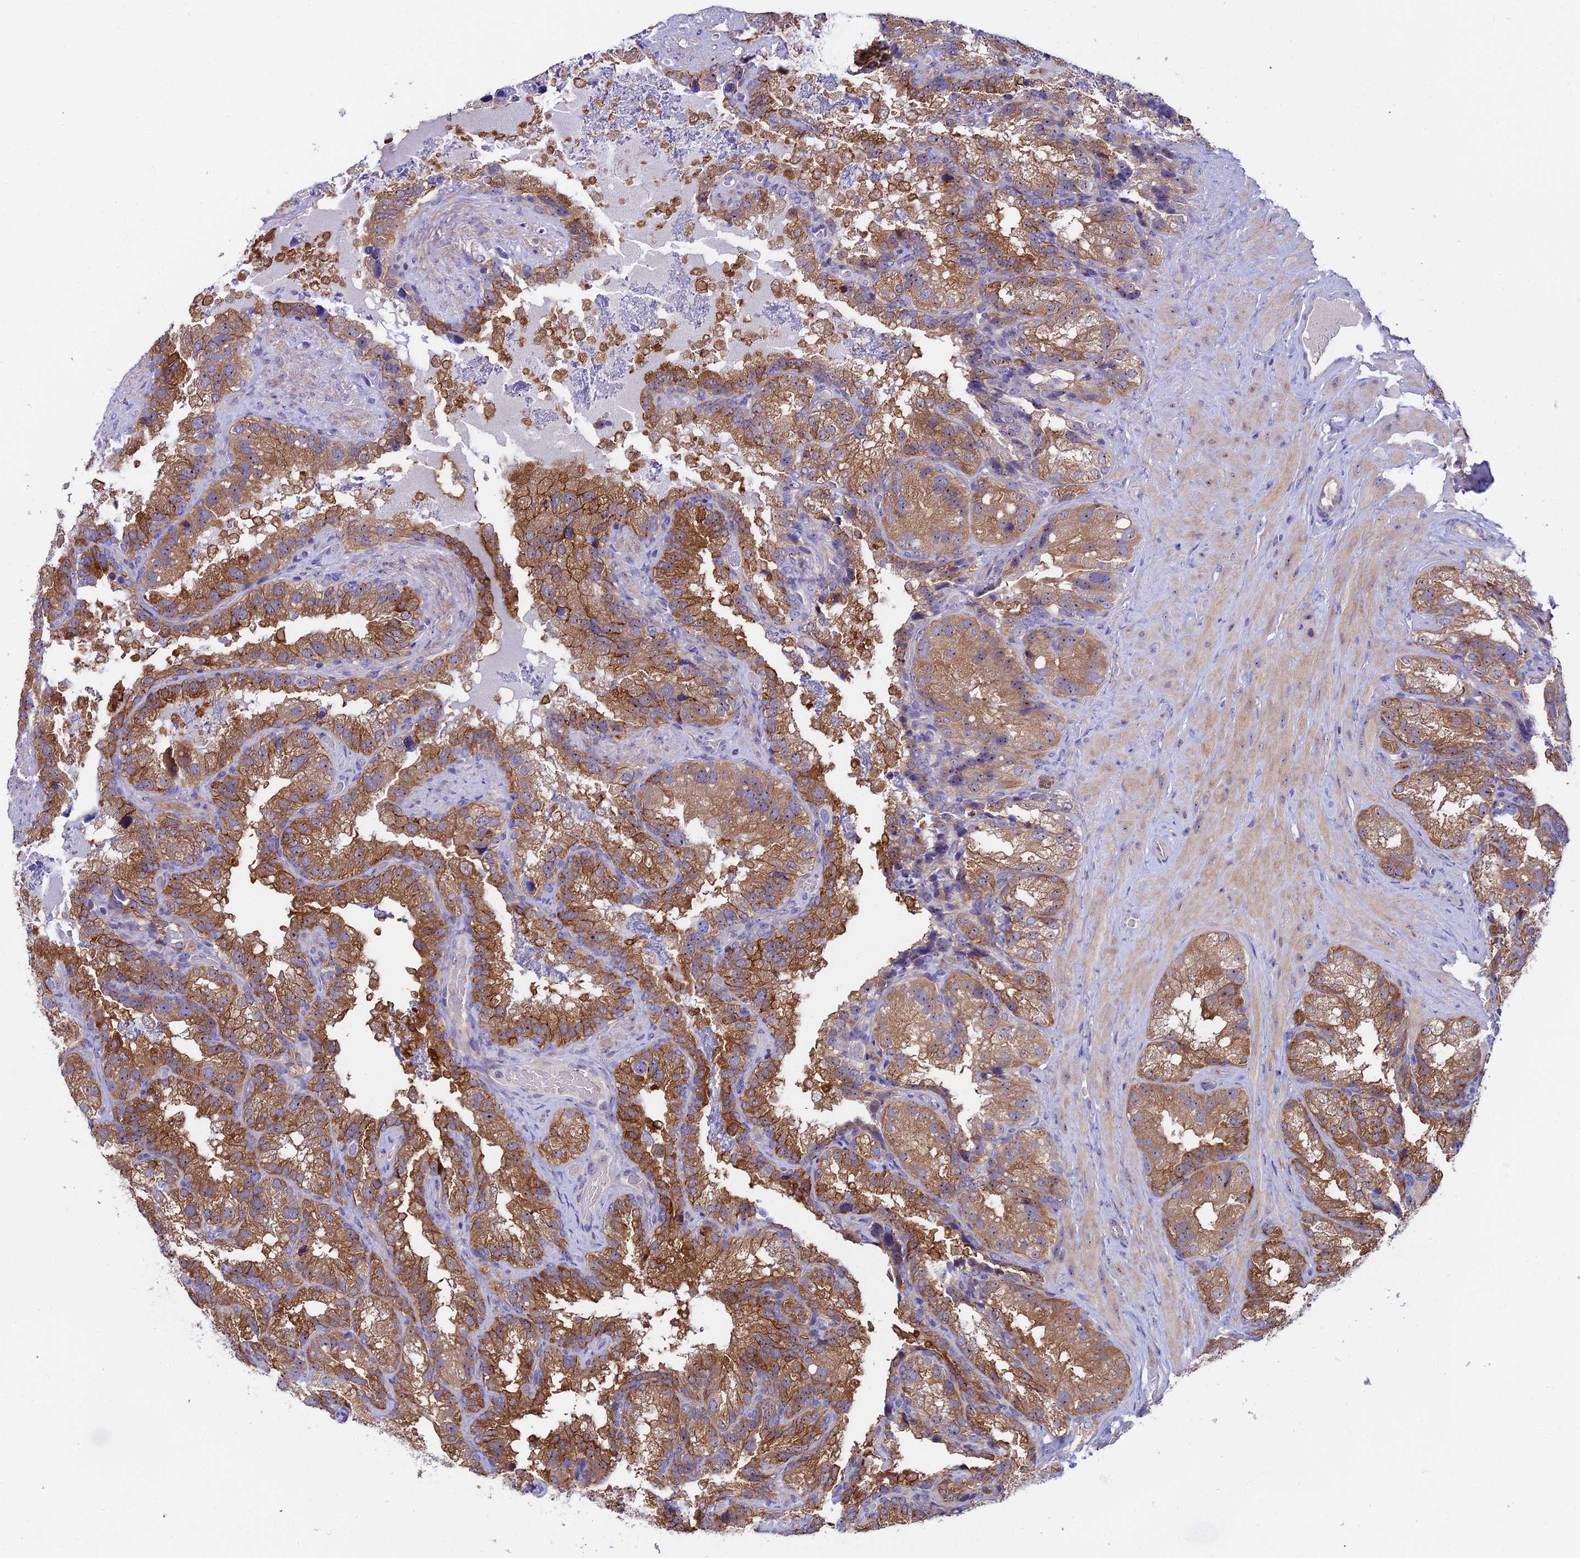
{"staining": {"intensity": "moderate", "quantity": "25%-75%", "location": "cytoplasmic/membranous"}, "tissue": "seminal vesicle", "cell_type": "Glandular cells", "image_type": "normal", "snomed": [{"axis": "morphology", "description": "Normal tissue, NOS"}, {"axis": "topography", "description": "Seminal veicle"}], "caption": "Protein expression analysis of benign human seminal vesicle reveals moderate cytoplasmic/membranous expression in about 25%-75% of glandular cells. The protein is shown in brown color, while the nuclei are stained blue.", "gene": "DUSP29", "patient": {"sex": "male", "age": 58}}